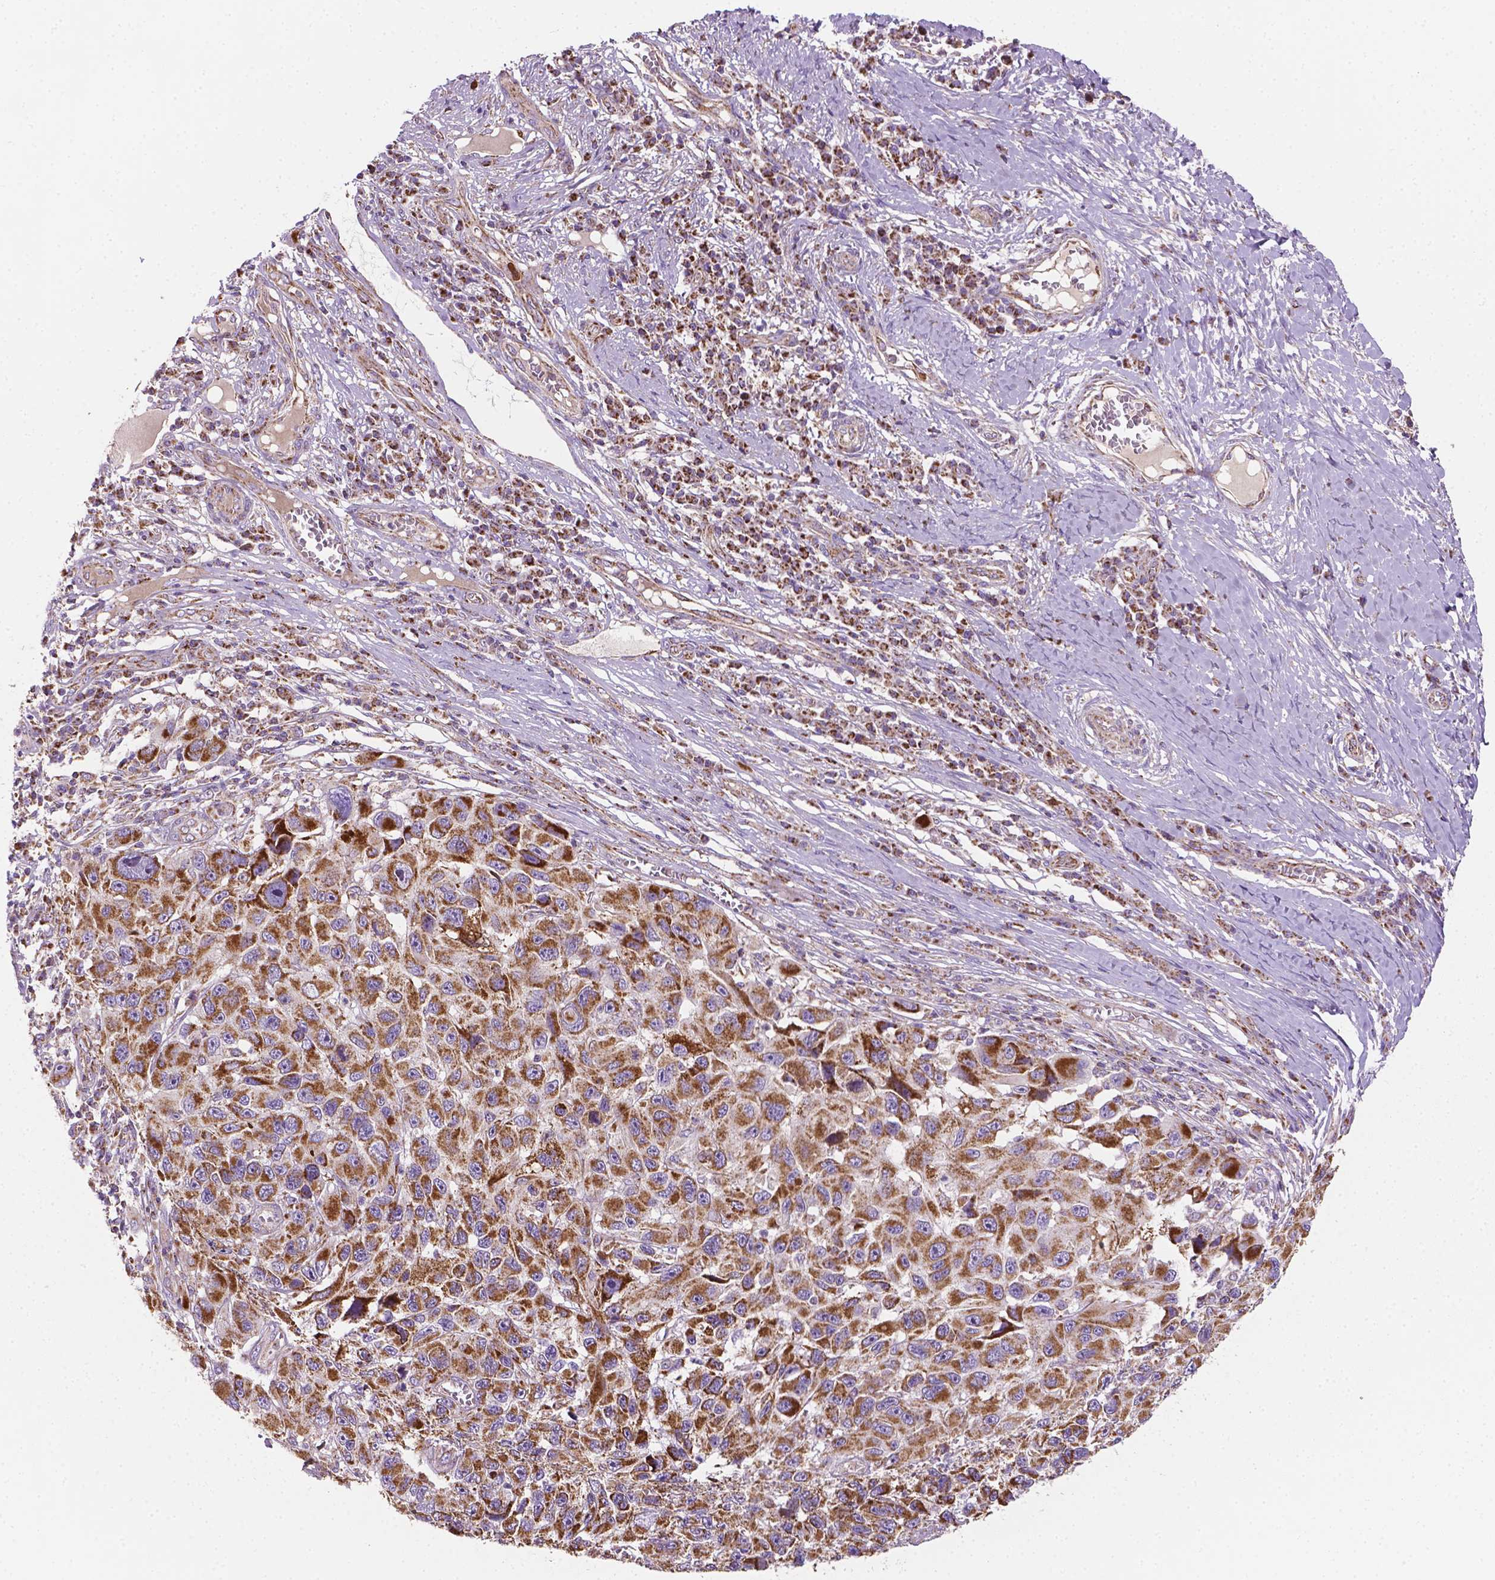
{"staining": {"intensity": "strong", "quantity": ">75%", "location": "cytoplasmic/membranous"}, "tissue": "melanoma", "cell_type": "Tumor cells", "image_type": "cancer", "snomed": [{"axis": "morphology", "description": "Malignant melanoma, NOS"}, {"axis": "topography", "description": "Skin"}], "caption": "Strong cytoplasmic/membranous protein positivity is identified in about >75% of tumor cells in melanoma.", "gene": "PIBF1", "patient": {"sex": "male", "age": 53}}